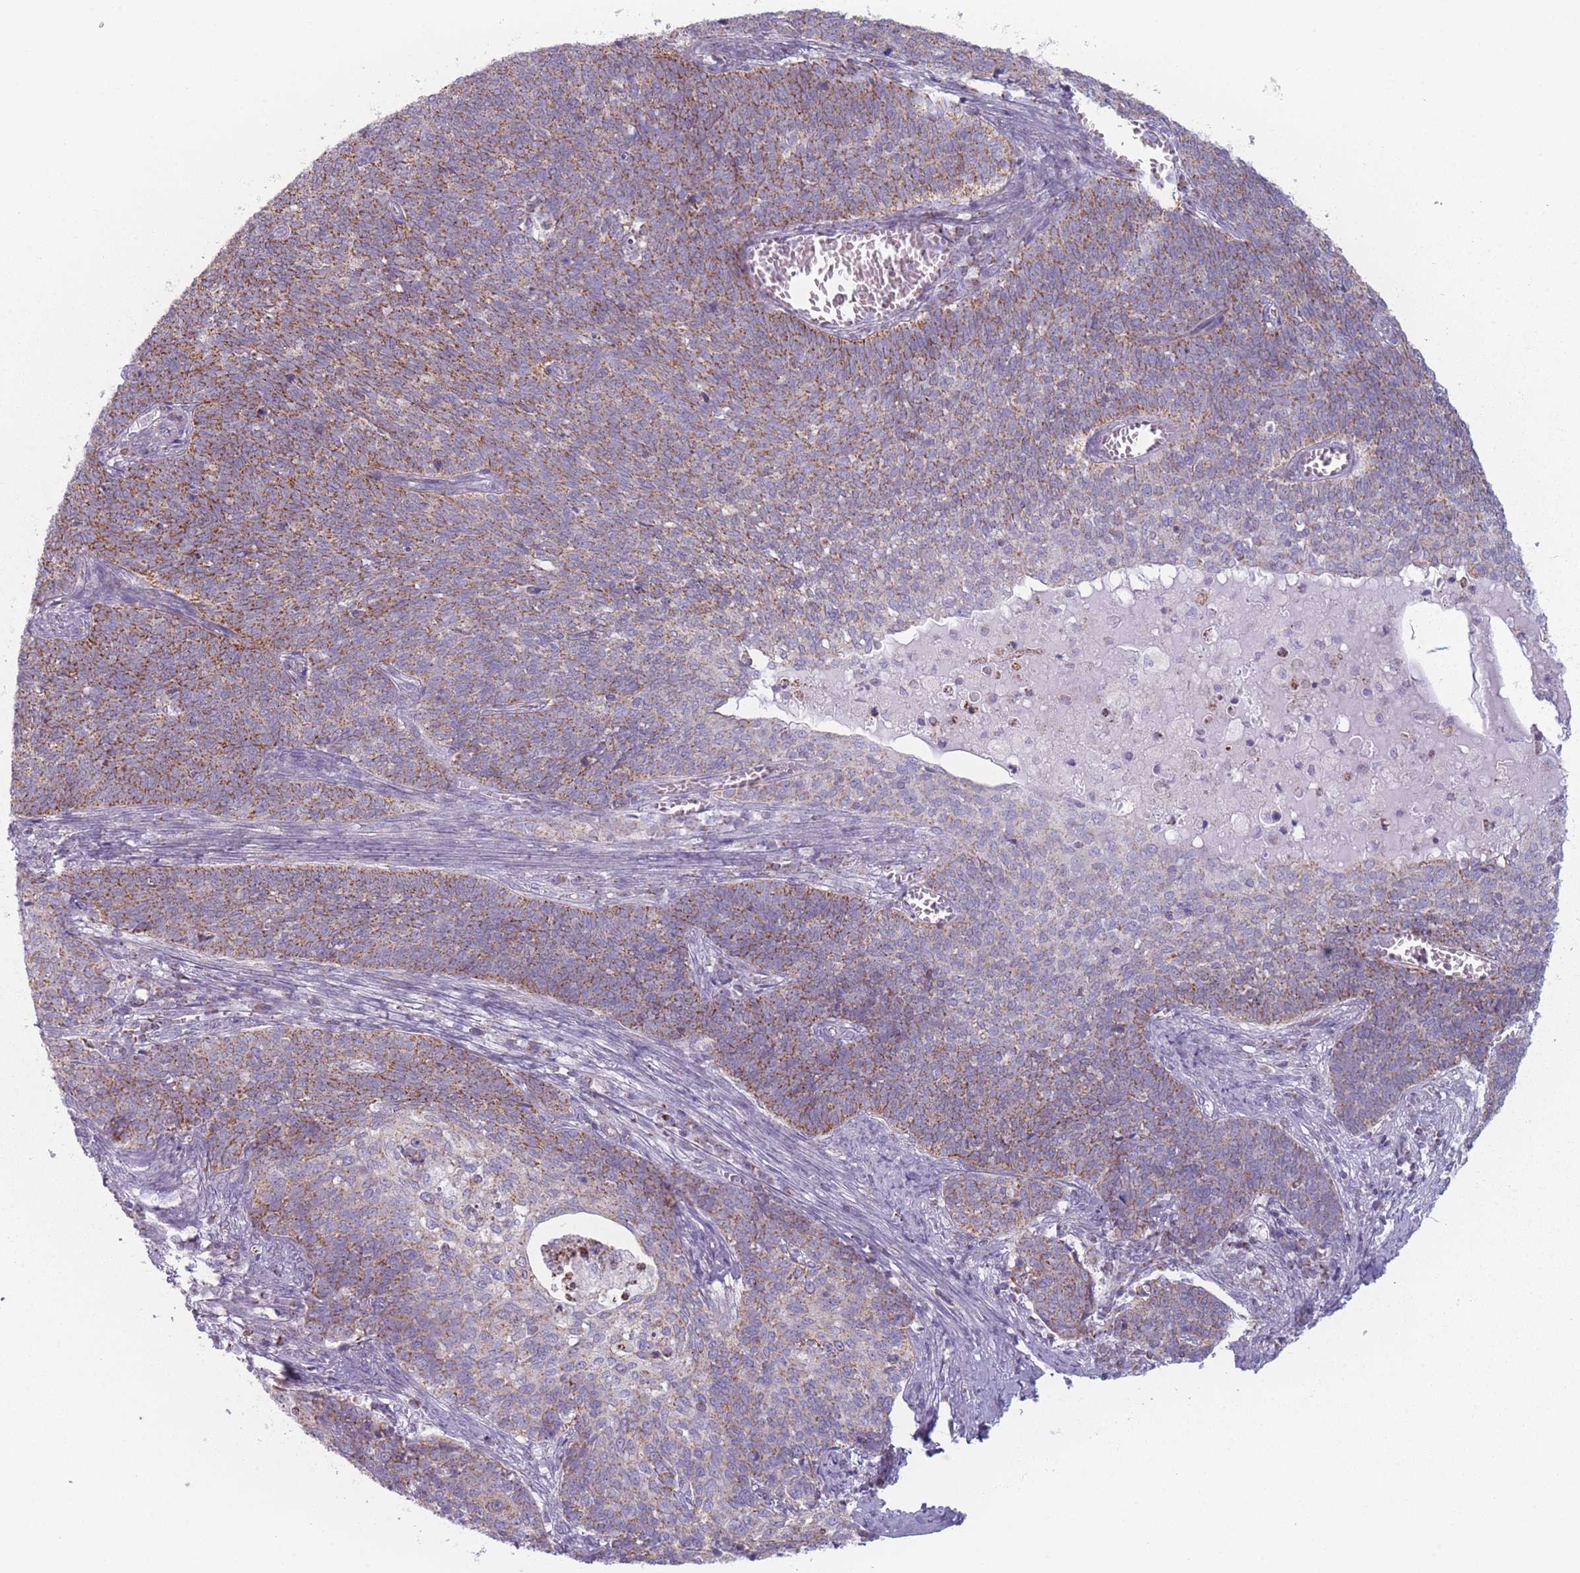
{"staining": {"intensity": "moderate", "quantity": "25%-75%", "location": "cytoplasmic/membranous"}, "tissue": "cervical cancer", "cell_type": "Tumor cells", "image_type": "cancer", "snomed": [{"axis": "morphology", "description": "Squamous cell carcinoma, NOS"}, {"axis": "topography", "description": "Cervix"}], "caption": "Brown immunohistochemical staining in cervical cancer (squamous cell carcinoma) exhibits moderate cytoplasmic/membranous expression in approximately 25%-75% of tumor cells.", "gene": "DCHS1", "patient": {"sex": "female", "age": 39}}